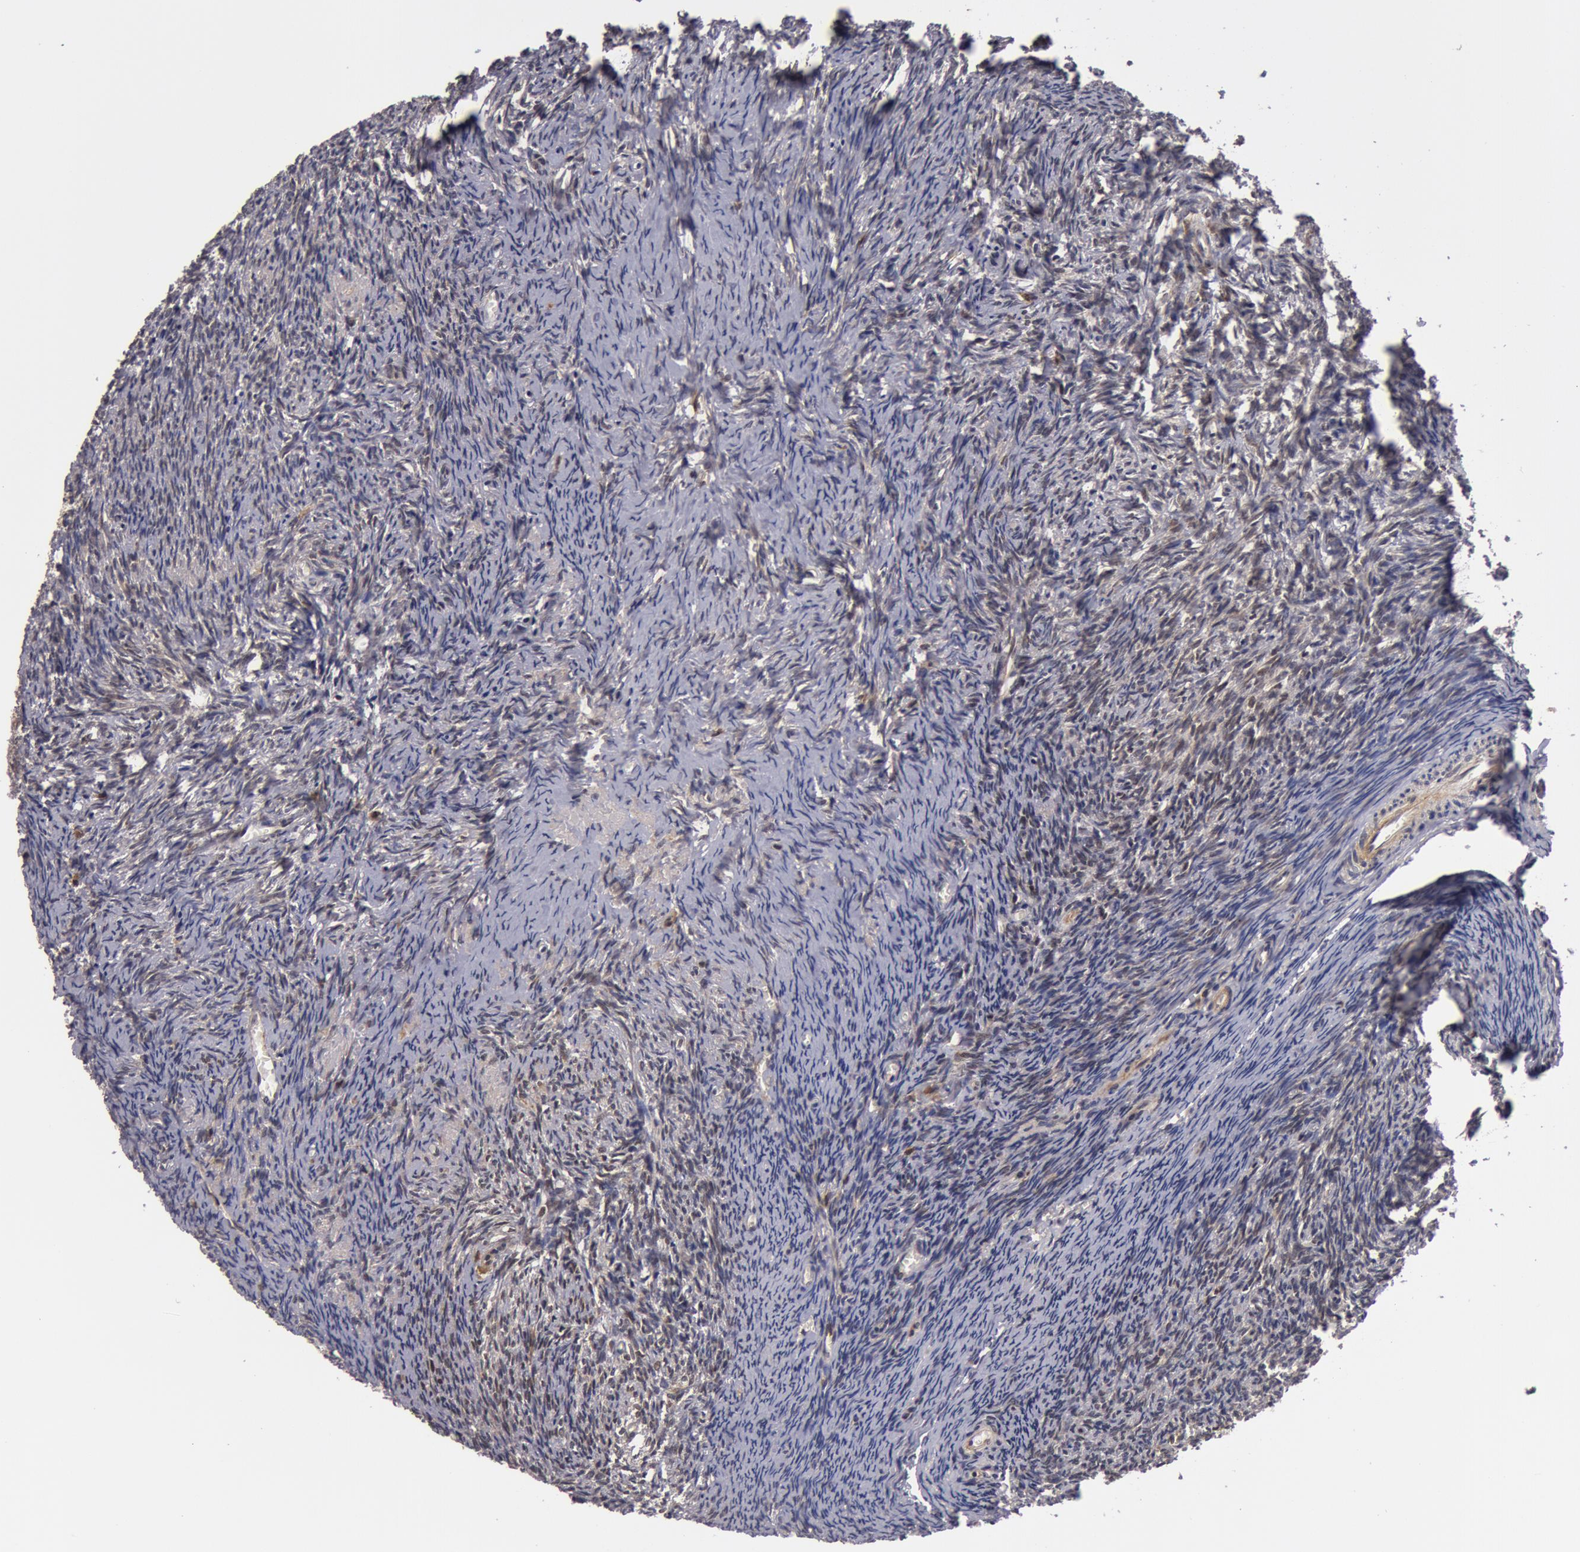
{"staining": {"intensity": "negative", "quantity": "none", "location": "none"}, "tissue": "ovary", "cell_type": "Follicle cells", "image_type": "normal", "snomed": [{"axis": "morphology", "description": "Normal tissue, NOS"}, {"axis": "topography", "description": "Ovary"}], "caption": "This is an immunohistochemistry (IHC) micrograph of unremarkable human ovary. There is no positivity in follicle cells.", "gene": "ZNF350", "patient": {"sex": "female", "age": 54}}